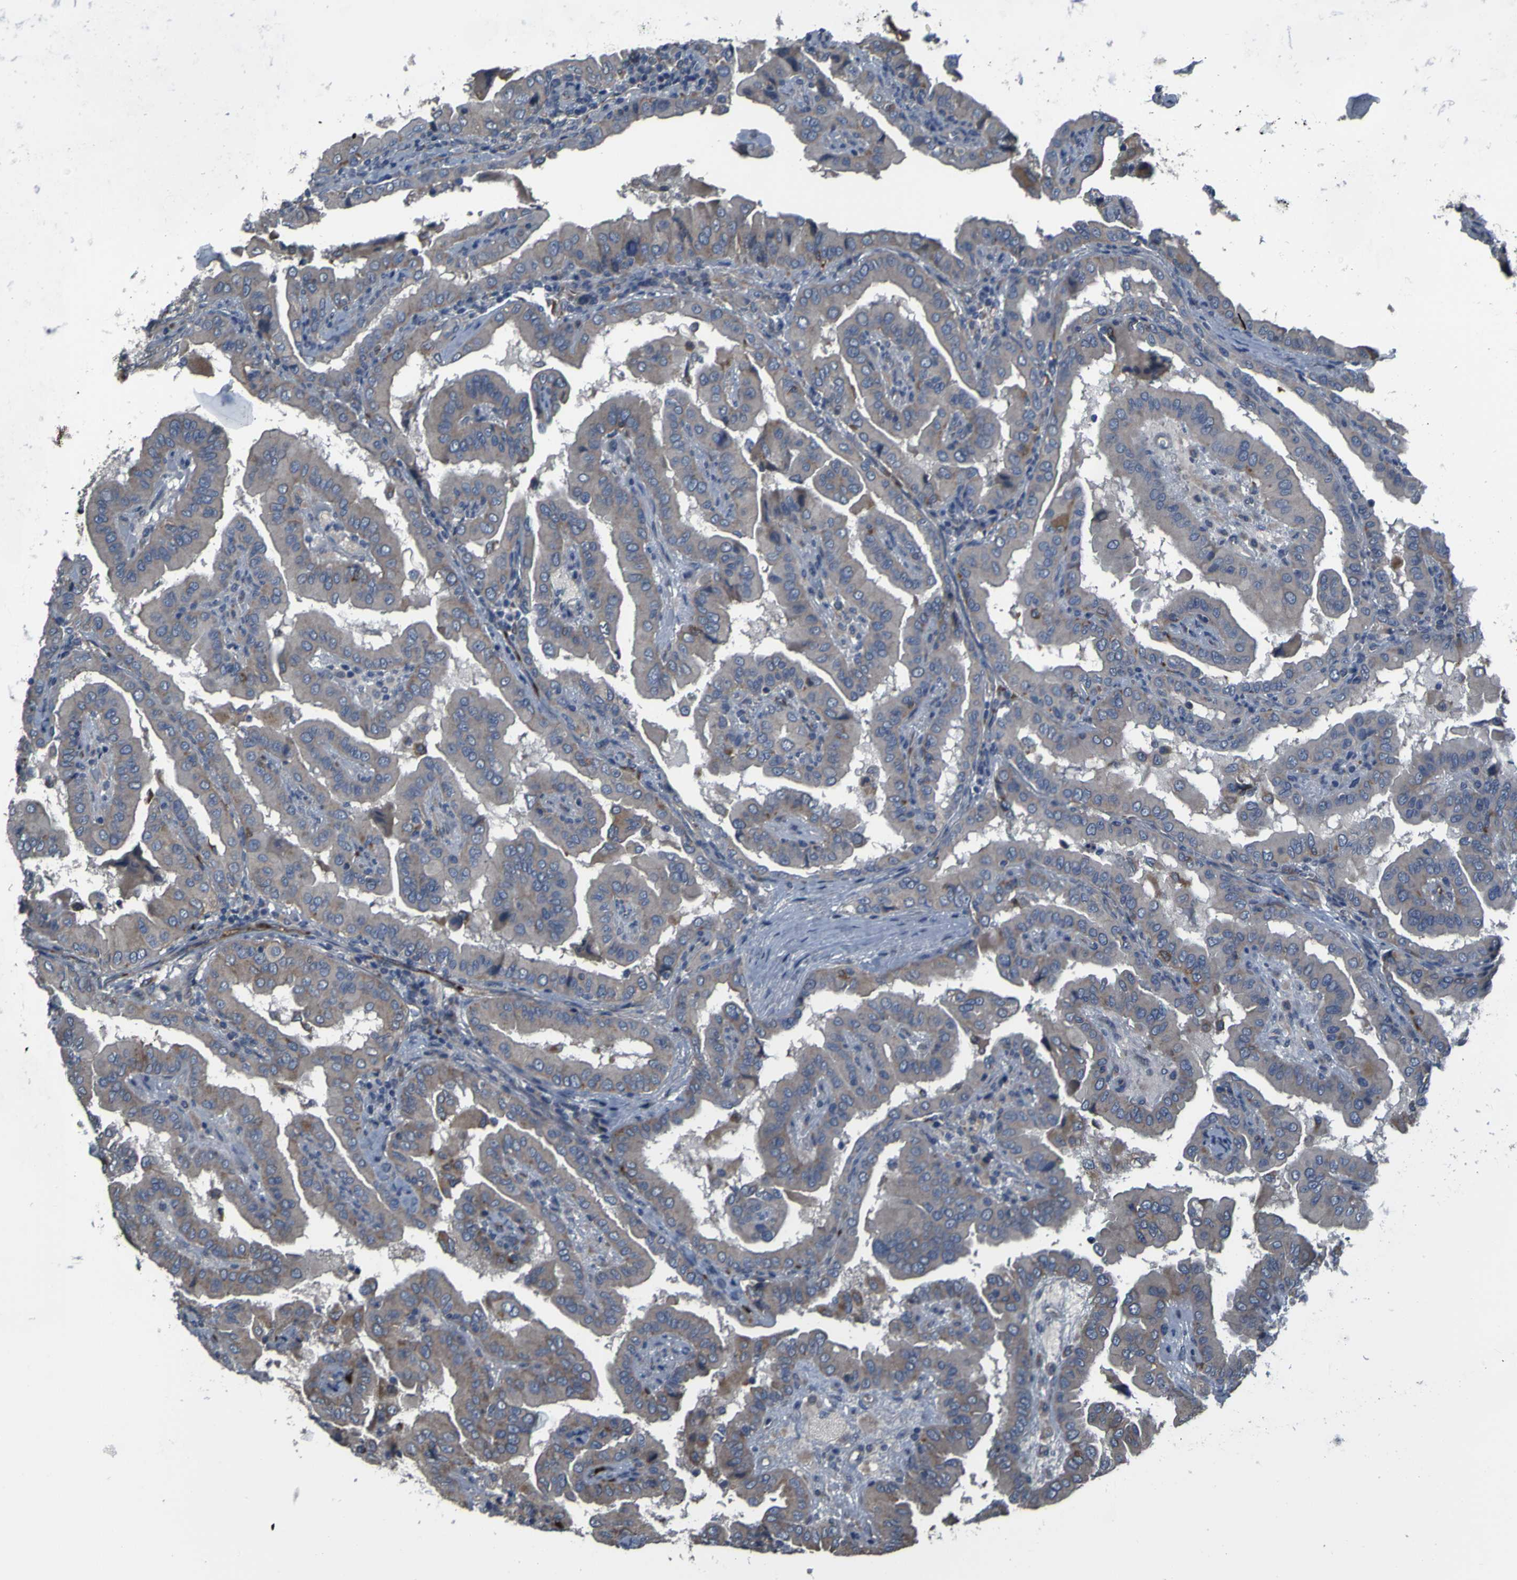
{"staining": {"intensity": "weak", "quantity": ">75%", "location": "cytoplasmic/membranous"}, "tissue": "thyroid cancer", "cell_type": "Tumor cells", "image_type": "cancer", "snomed": [{"axis": "morphology", "description": "Papillary adenocarcinoma, NOS"}, {"axis": "topography", "description": "Thyroid gland"}], "caption": "Immunohistochemical staining of papillary adenocarcinoma (thyroid) demonstrates low levels of weak cytoplasmic/membranous protein expression in about >75% of tumor cells.", "gene": "GRAMD1A", "patient": {"sex": "male", "age": 33}}